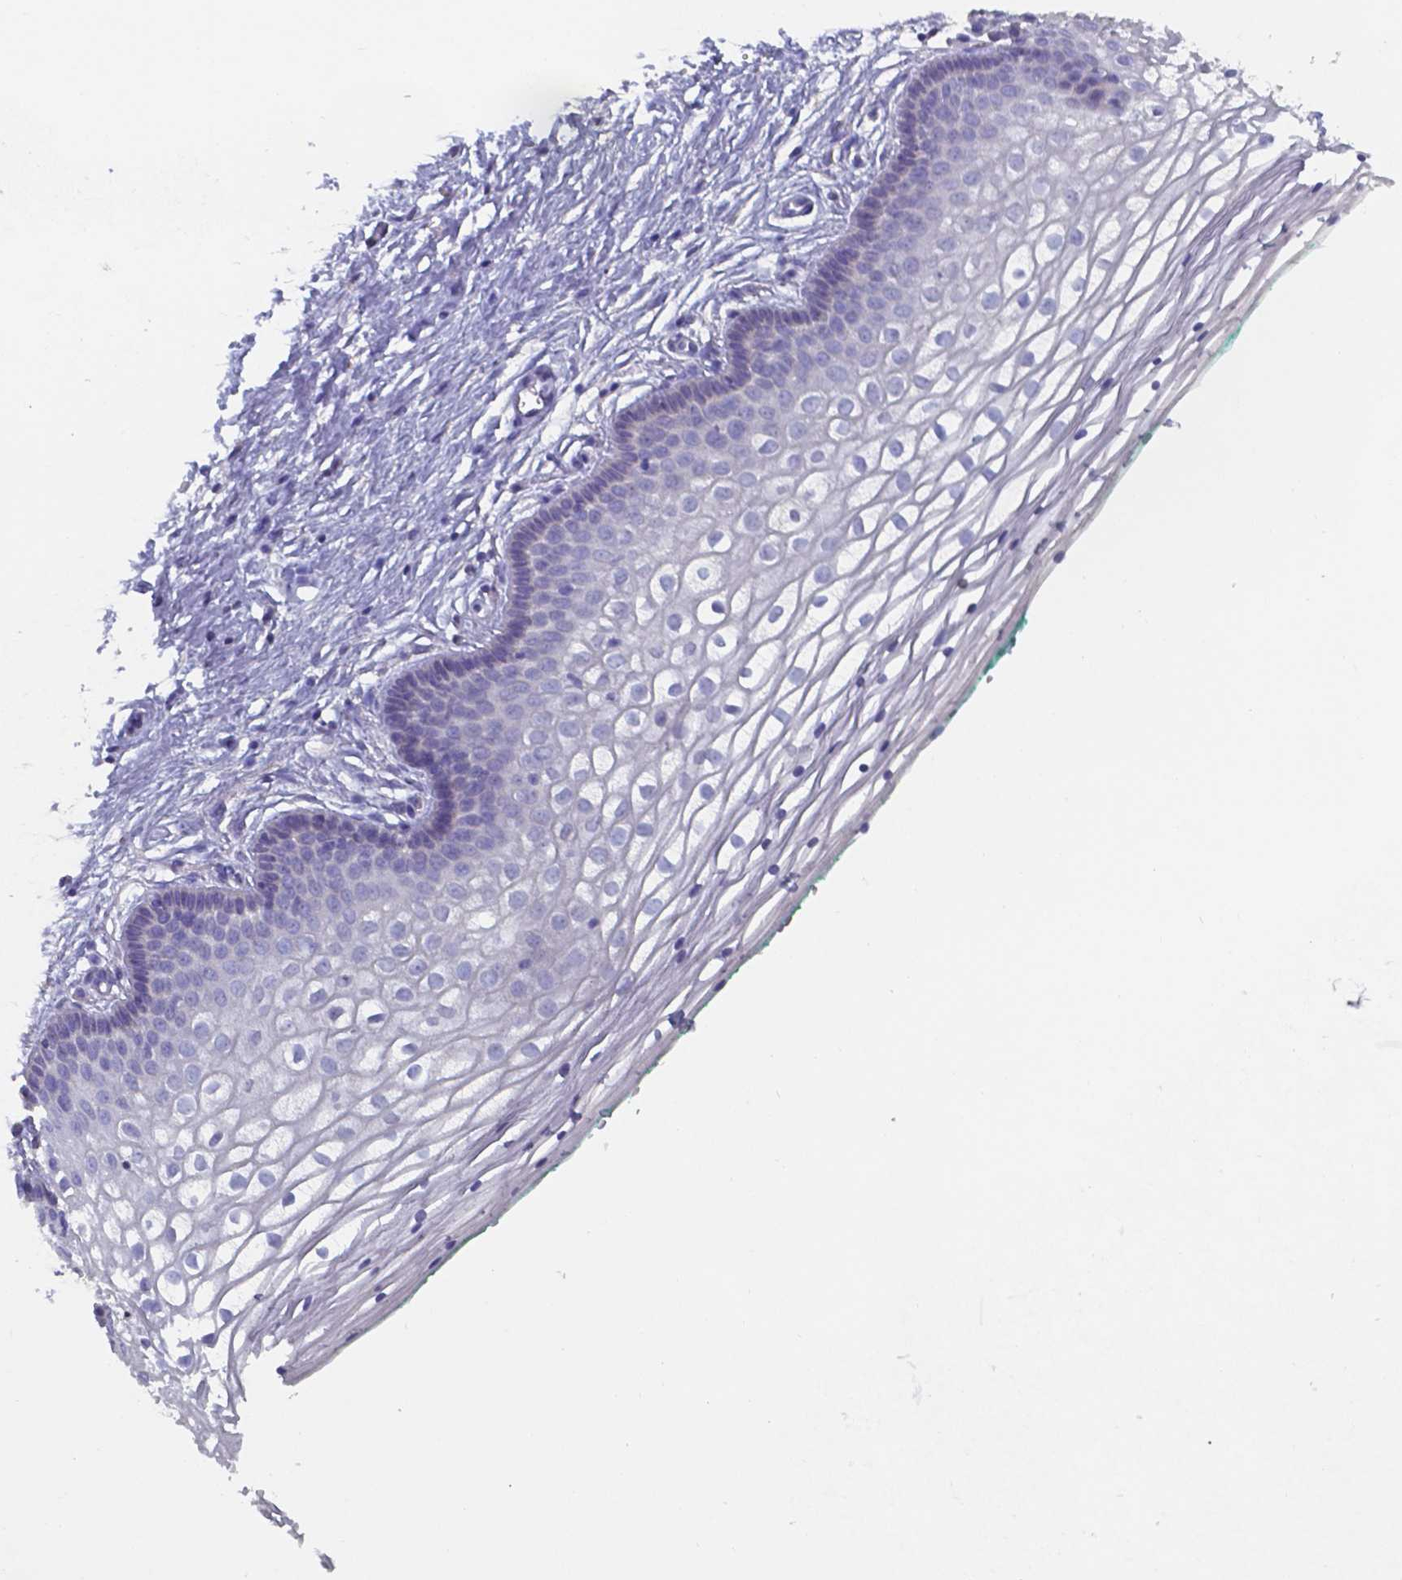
{"staining": {"intensity": "negative", "quantity": "none", "location": "none"}, "tissue": "vagina", "cell_type": "Squamous epithelial cells", "image_type": "normal", "snomed": [{"axis": "morphology", "description": "Normal tissue, NOS"}, {"axis": "topography", "description": "Vagina"}], "caption": "Image shows no protein staining in squamous epithelial cells of normal vagina.", "gene": "FOXJ1", "patient": {"sex": "female", "age": 36}}